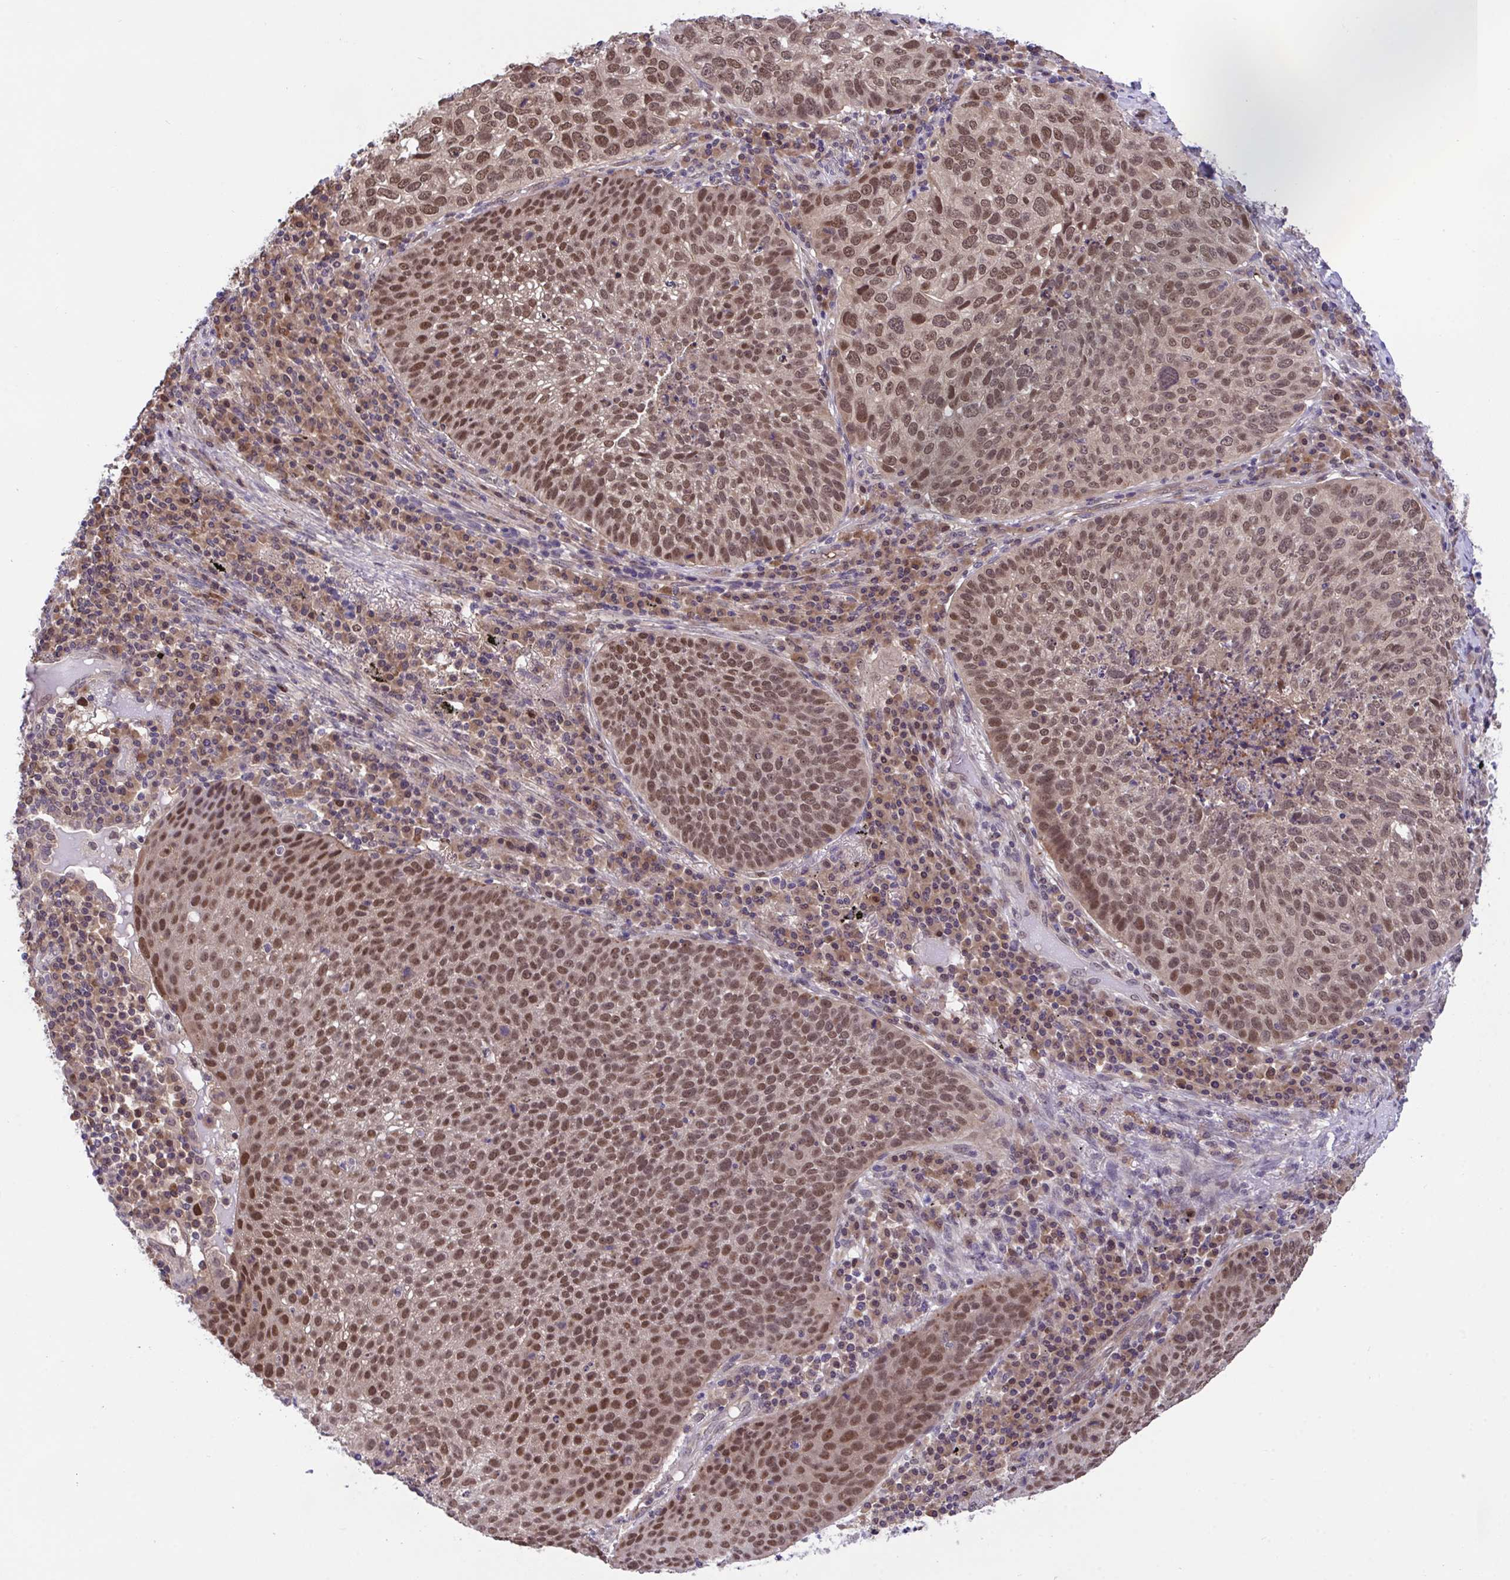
{"staining": {"intensity": "moderate", "quantity": ">75%", "location": "nuclear"}, "tissue": "lung cancer", "cell_type": "Tumor cells", "image_type": "cancer", "snomed": [{"axis": "morphology", "description": "Squamous cell carcinoma, NOS"}, {"axis": "topography", "description": "Lung"}], "caption": "IHC image of neoplastic tissue: human lung cancer stained using immunohistochemistry exhibits medium levels of moderate protein expression localized specifically in the nuclear of tumor cells, appearing as a nuclear brown color.", "gene": "ZNF444", "patient": {"sex": "male", "age": 63}}